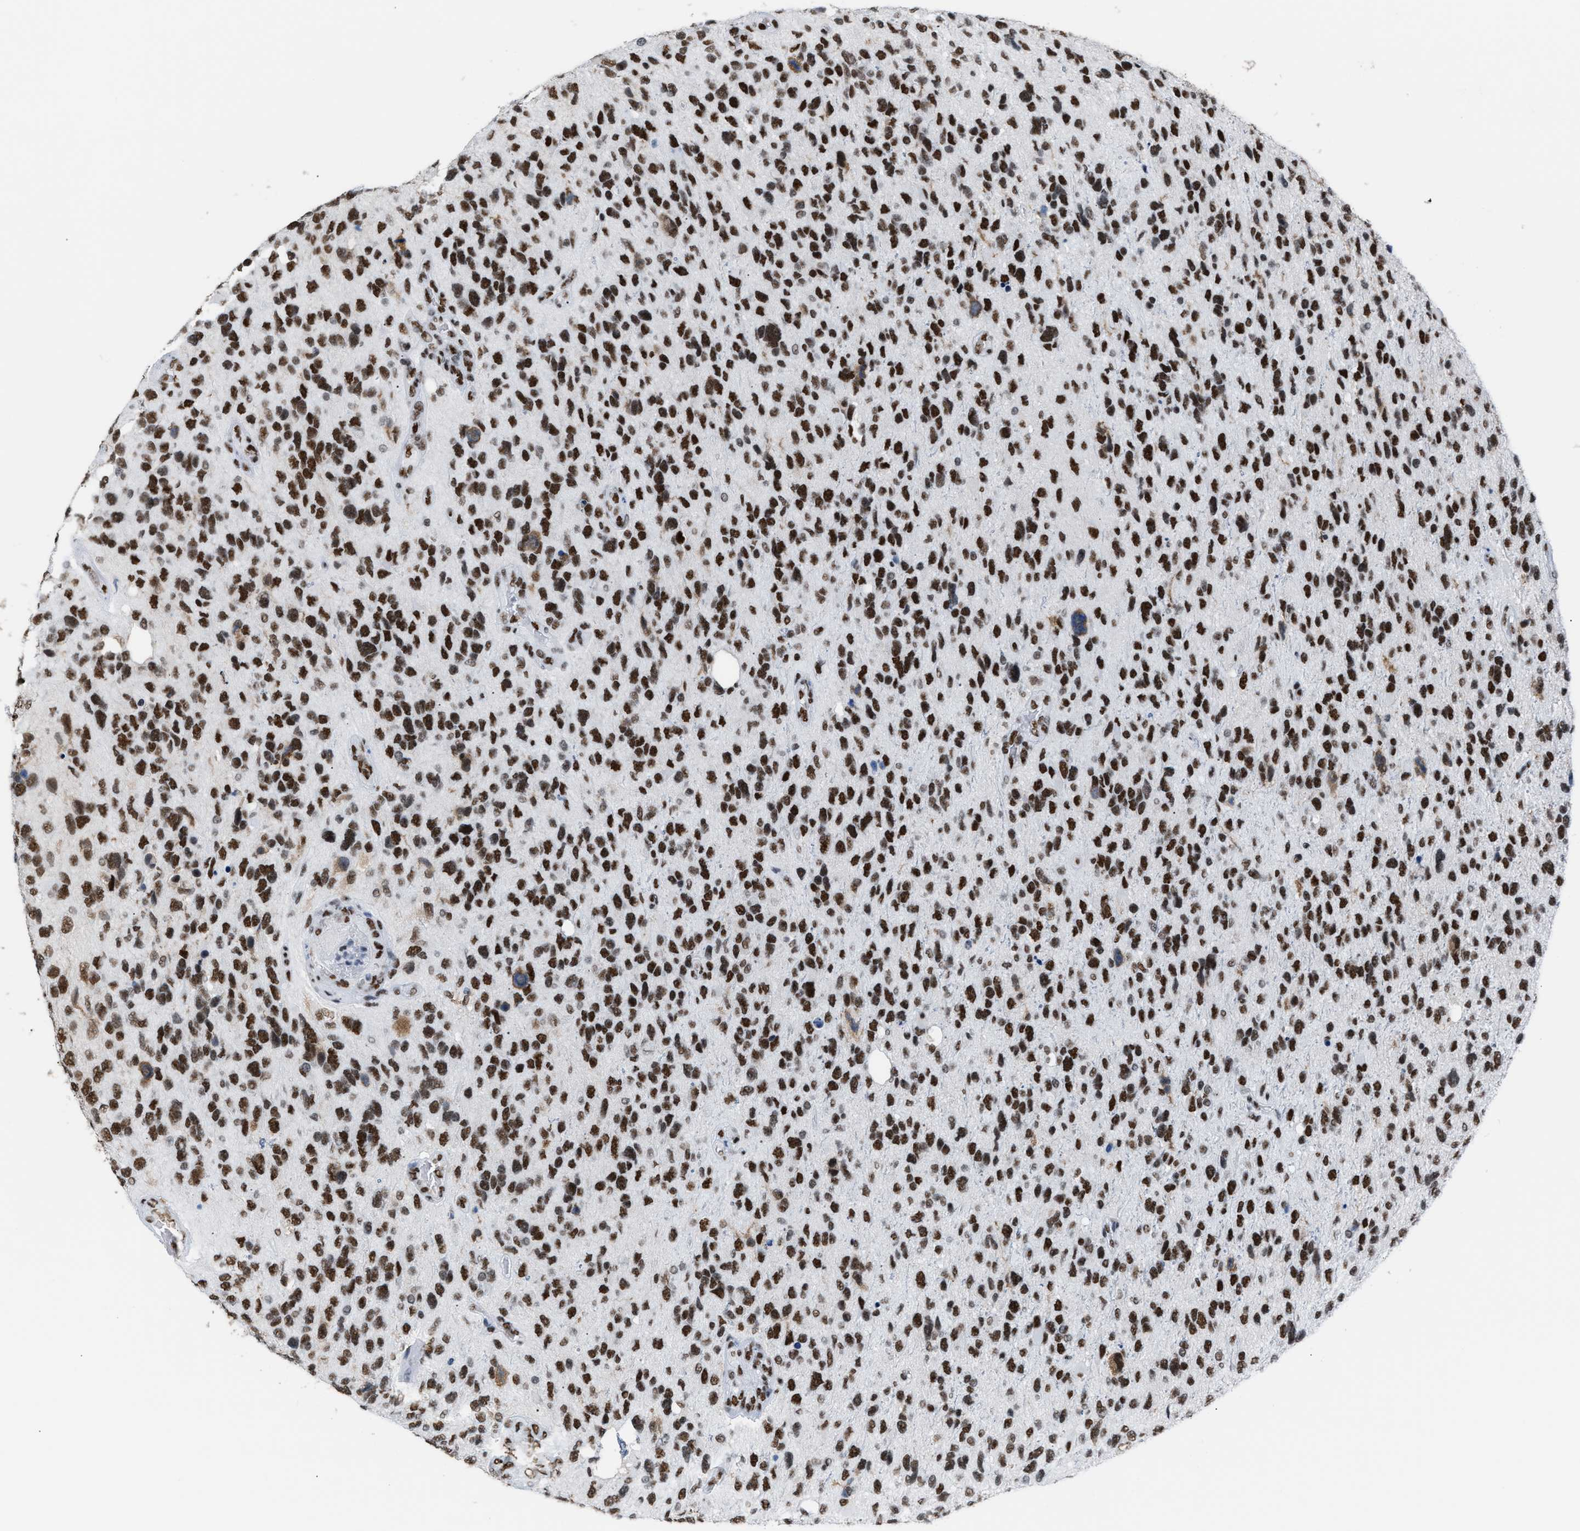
{"staining": {"intensity": "strong", "quantity": ">75%", "location": "nuclear"}, "tissue": "glioma", "cell_type": "Tumor cells", "image_type": "cancer", "snomed": [{"axis": "morphology", "description": "Glioma, malignant, High grade"}, {"axis": "topography", "description": "Brain"}], "caption": "IHC staining of malignant glioma (high-grade), which demonstrates high levels of strong nuclear expression in about >75% of tumor cells indicating strong nuclear protein positivity. The staining was performed using DAB (3,3'-diaminobenzidine) (brown) for protein detection and nuclei were counterstained in hematoxylin (blue).", "gene": "CCAR2", "patient": {"sex": "female", "age": 58}}